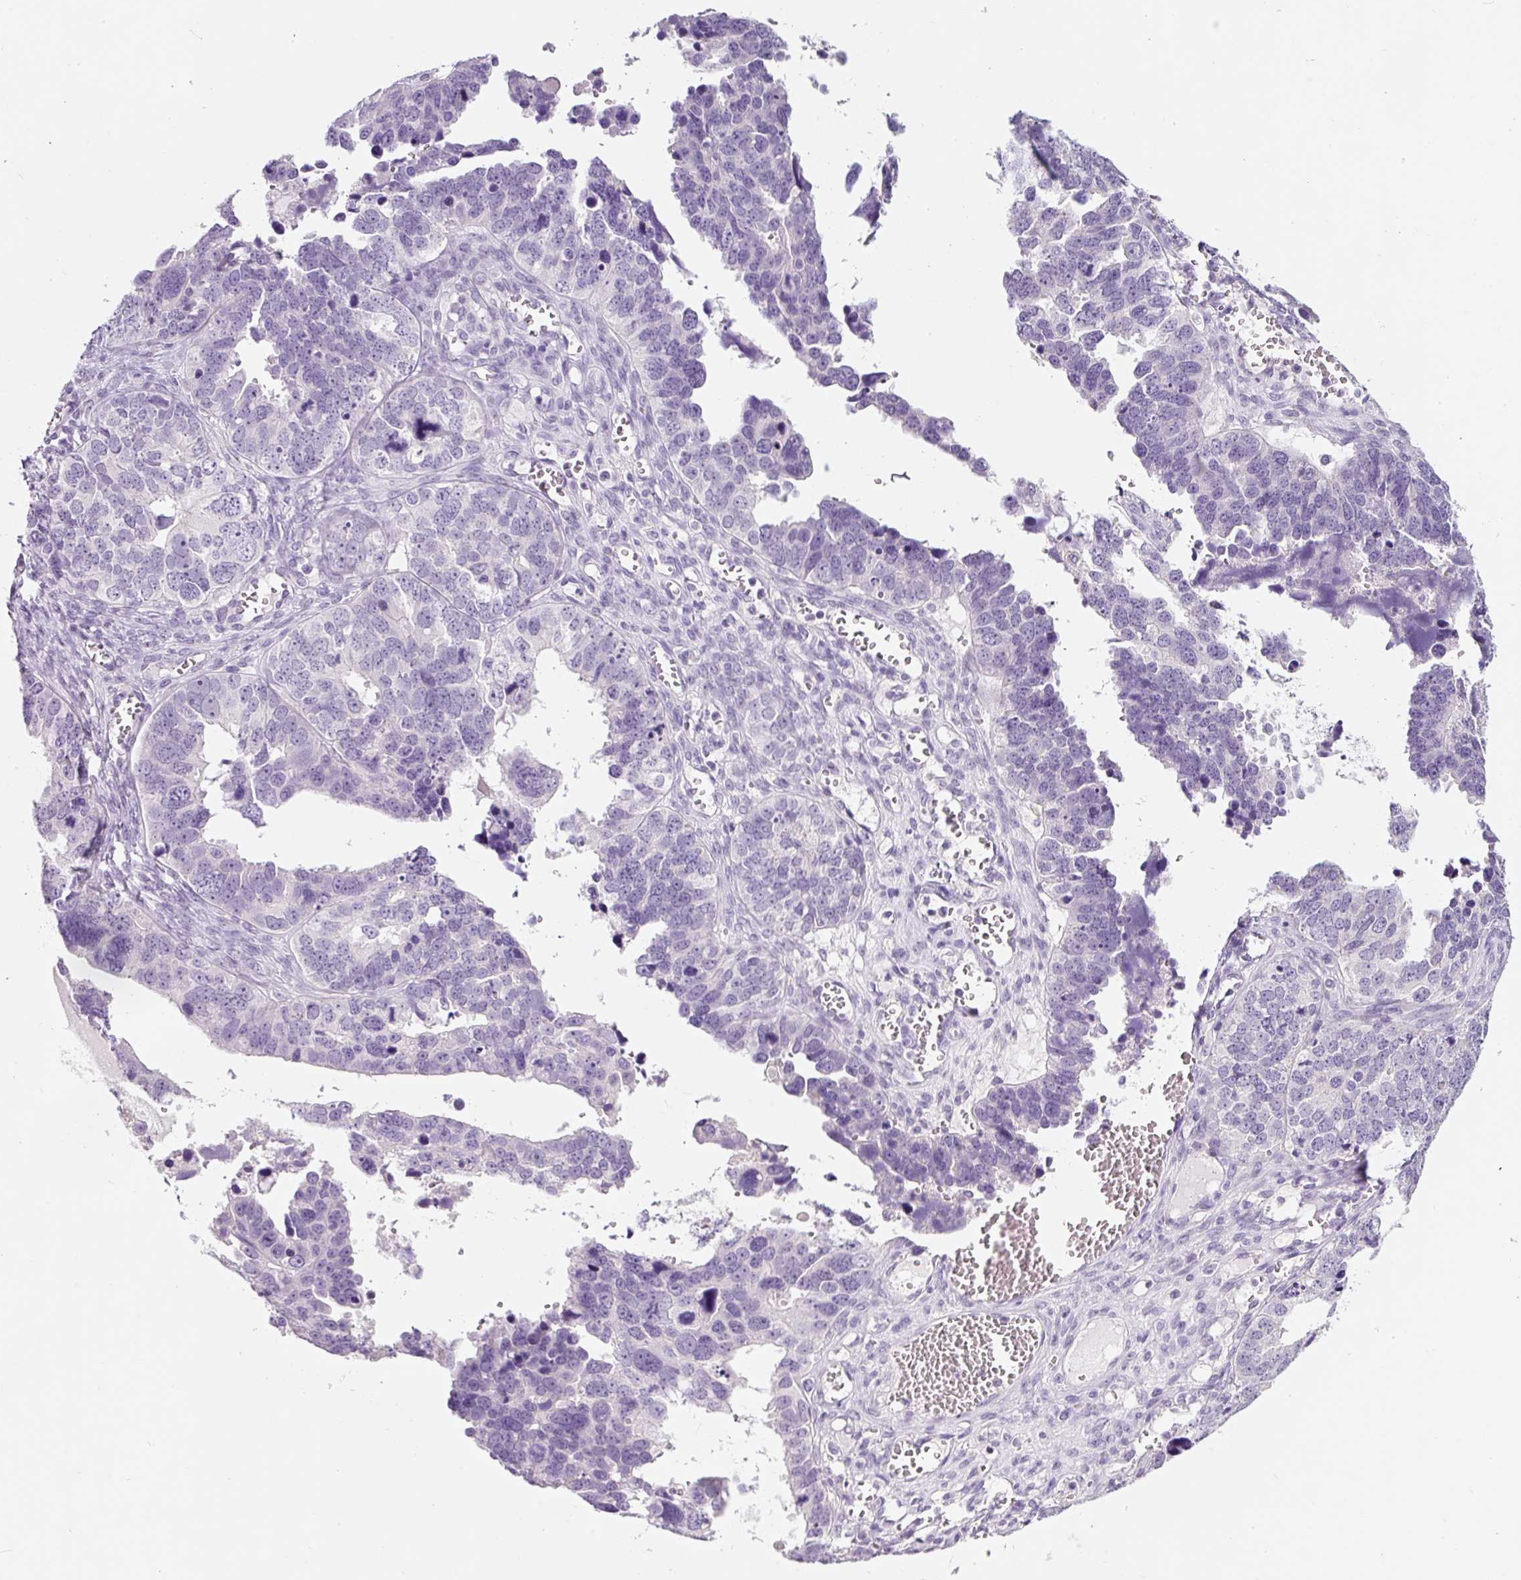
{"staining": {"intensity": "negative", "quantity": "none", "location": "none"}, "tissue": "ovarian cancer", "cell_type": "Tumor cells", "image_type": "cancer", "snomed": [{"axis": "morphology", "description": "Cystadenocarcinoma, serous, NOS"}, {"axis": "topography", "description": "Ovary"}], "caption": "High power microscopy photomicrograph of an immunohistochemistry micrograph of ovarian cancer (serous cystadenocarcinoma), revealing no significant expression in tumor cells. The staining is performed using DAB brown chromogen with nuclei counter-stained in using hematoxylin.", "gene": "SYP", "patient": {"sex": "female", "age": 76}}